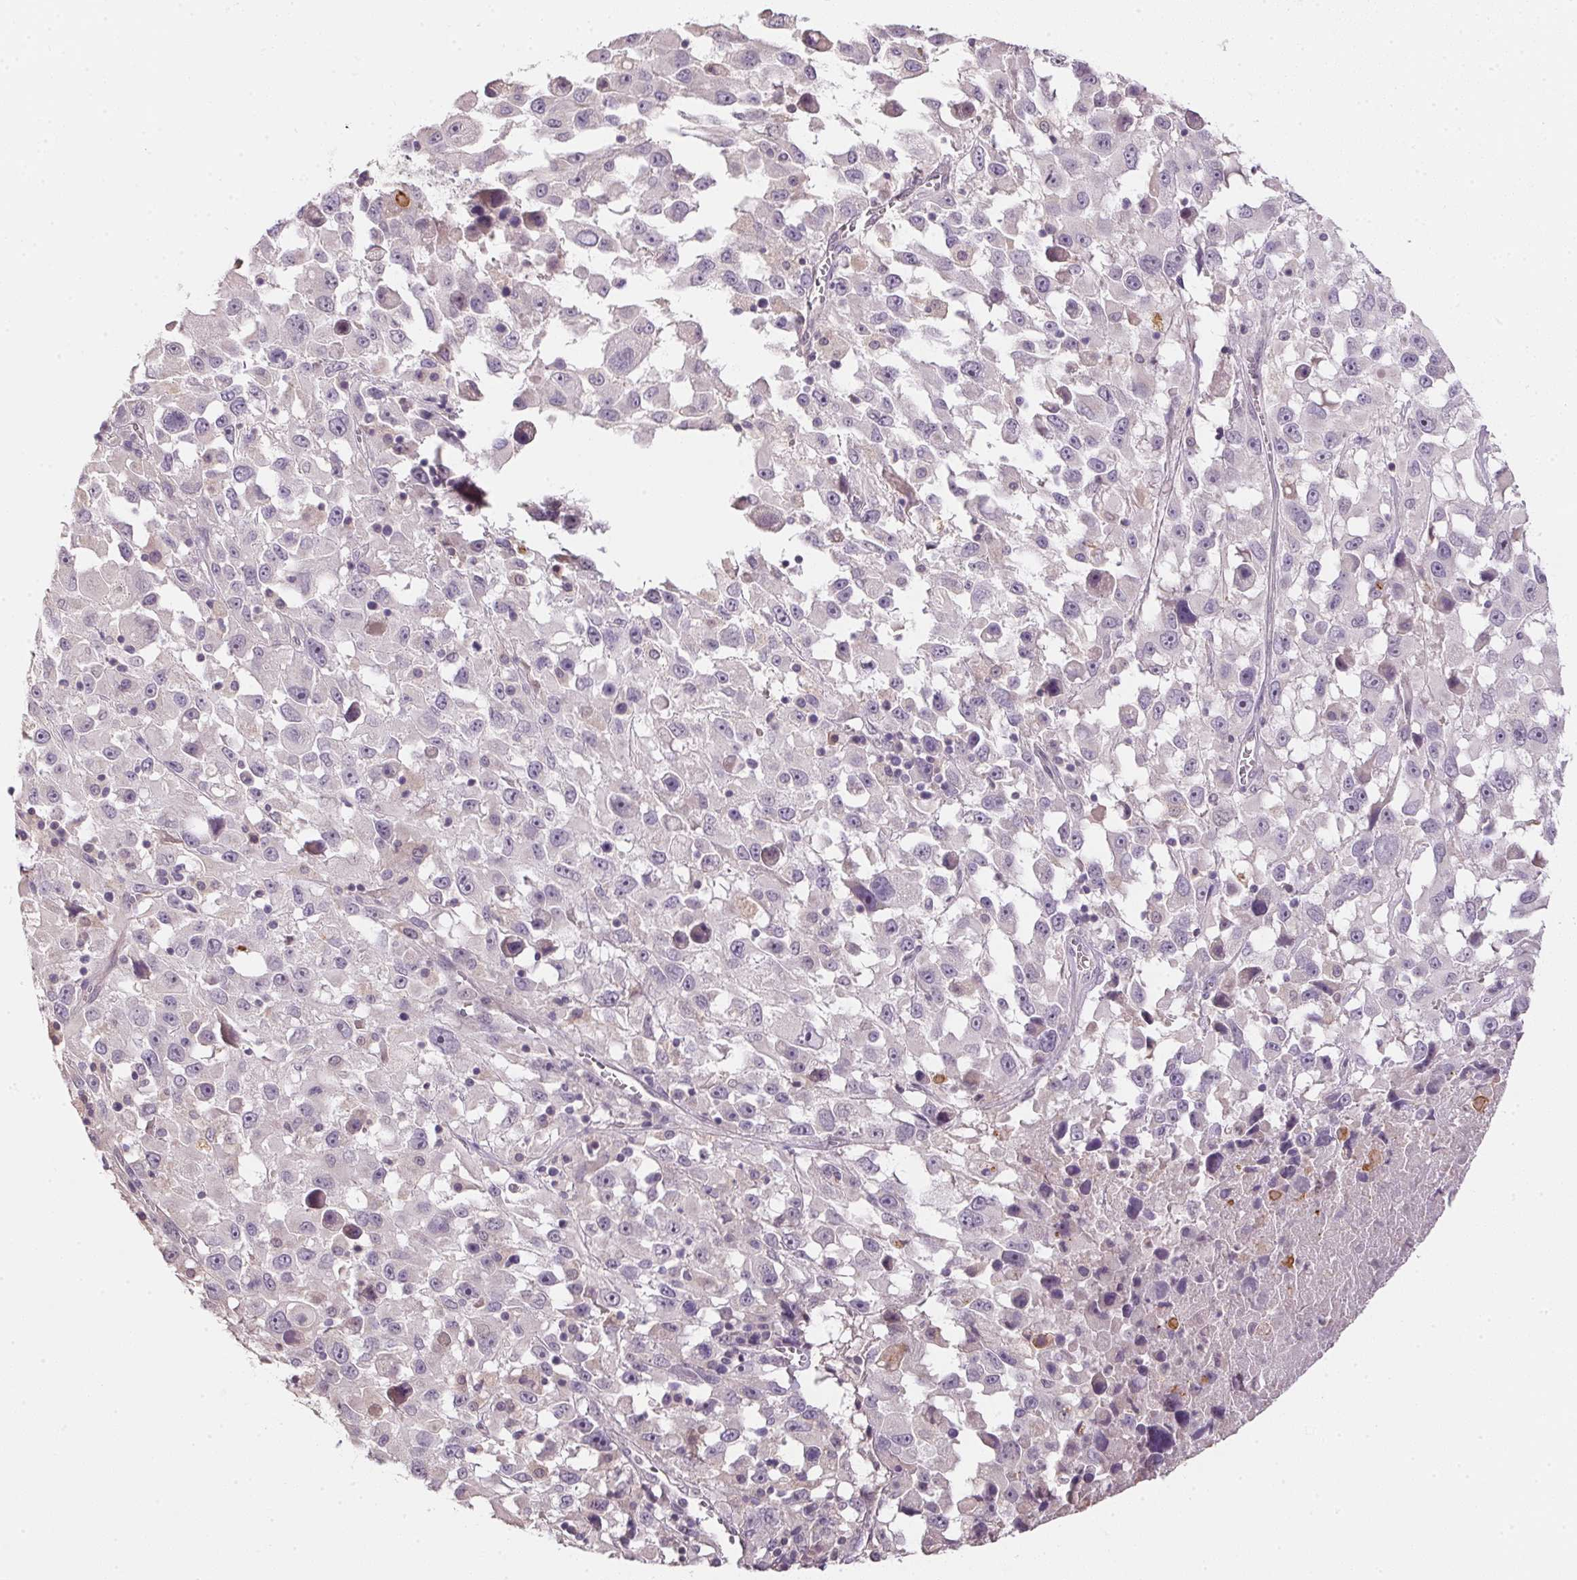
{"staining": {"intensity": "negative", "quantity": "none", "location": "none"}, "tissue": "melanoma", "cell_type": "Tumor cells", "image_type": "cancer", "snomed": [{"axis": "morphology", "description": "Malignant melanoma, Metastatic site"}, {"axis": "topography", "description": "Soft tissue"}], "caption": "Immunohistochemistry (IHC) image of neoplastic tissue: malignant melanoma (metastatic site) stained with DAB shows no significant protein positivity in tumor cells.", "gene": "ALDH8A1", "patient": {"sex": "male", "age": 50}}